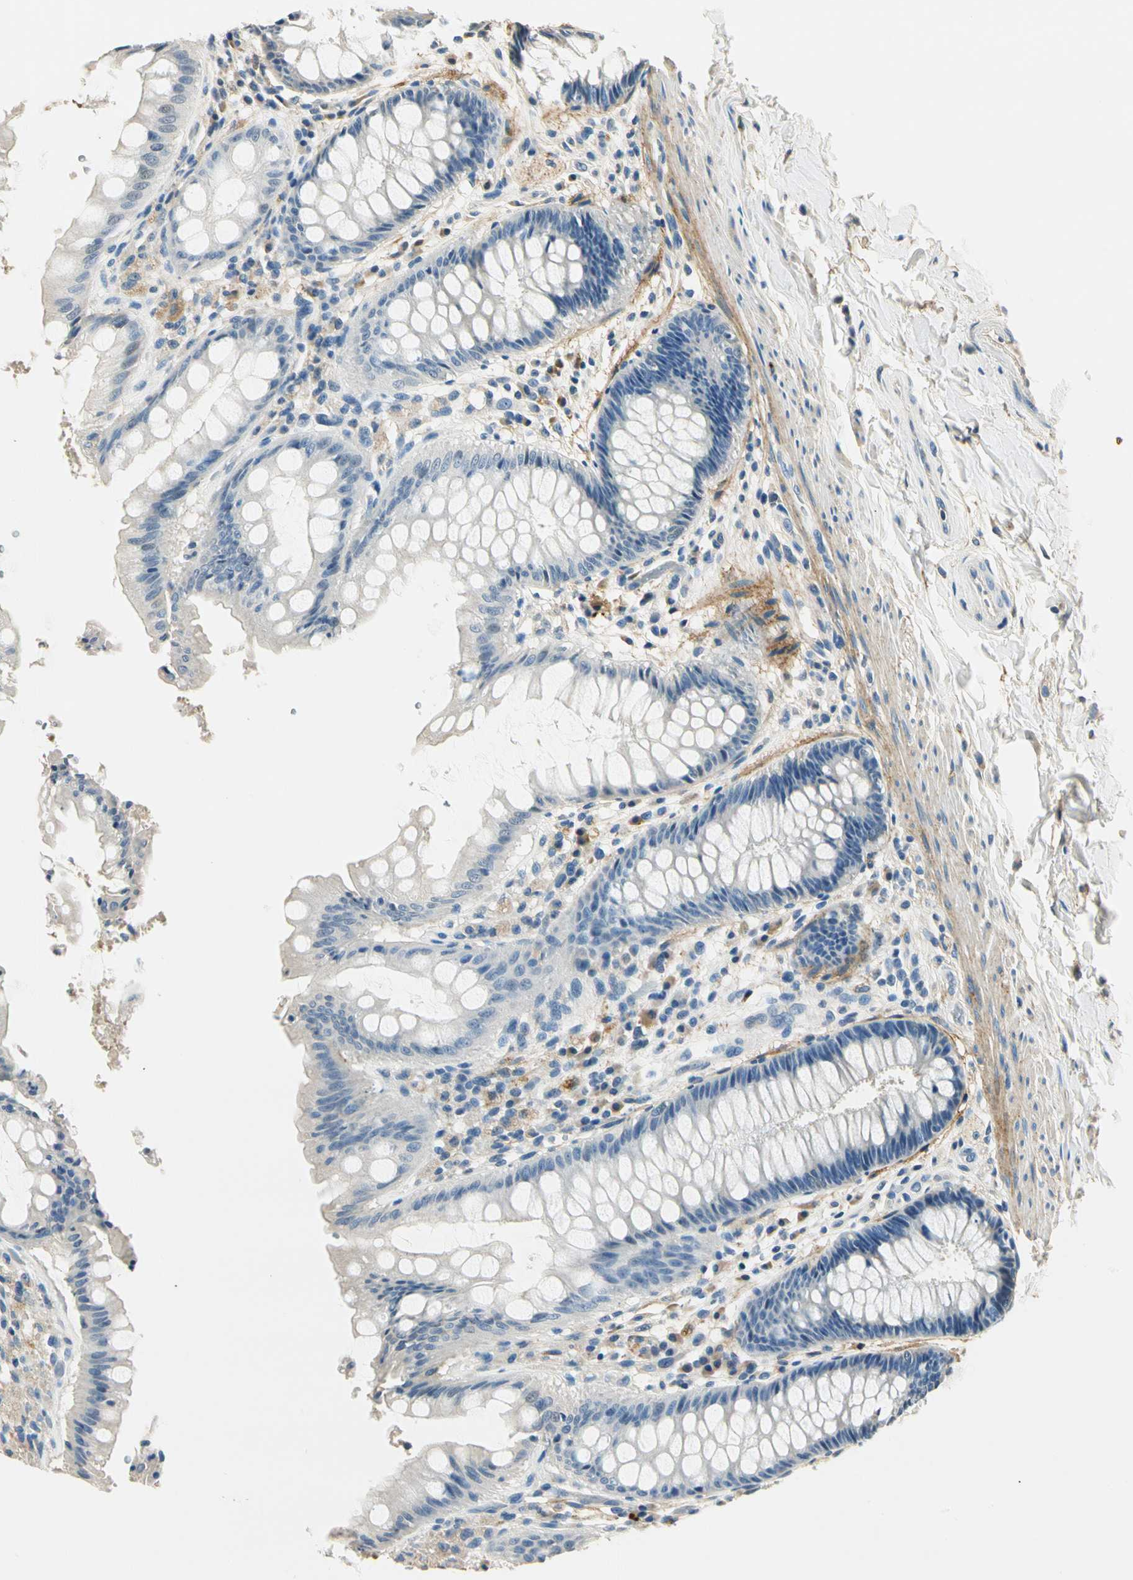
{"staining": {"intensity": "negative", "quantity": "none", "location": "none"}, "tissue": "rectum", "cell_type": "Glandular cells", "image_type": "normal", "snomed": [{"axis": "morphology", "description": "Normal tissue, NOS"}, {"axis": "topography", "description": "Rectum"}], "caption": "Rectum stained for a protein using immunohistochemistry displays no positivity glandular cells.", "gene": "TGFBR3", "patient": {"sex": "female", "age": 46}}